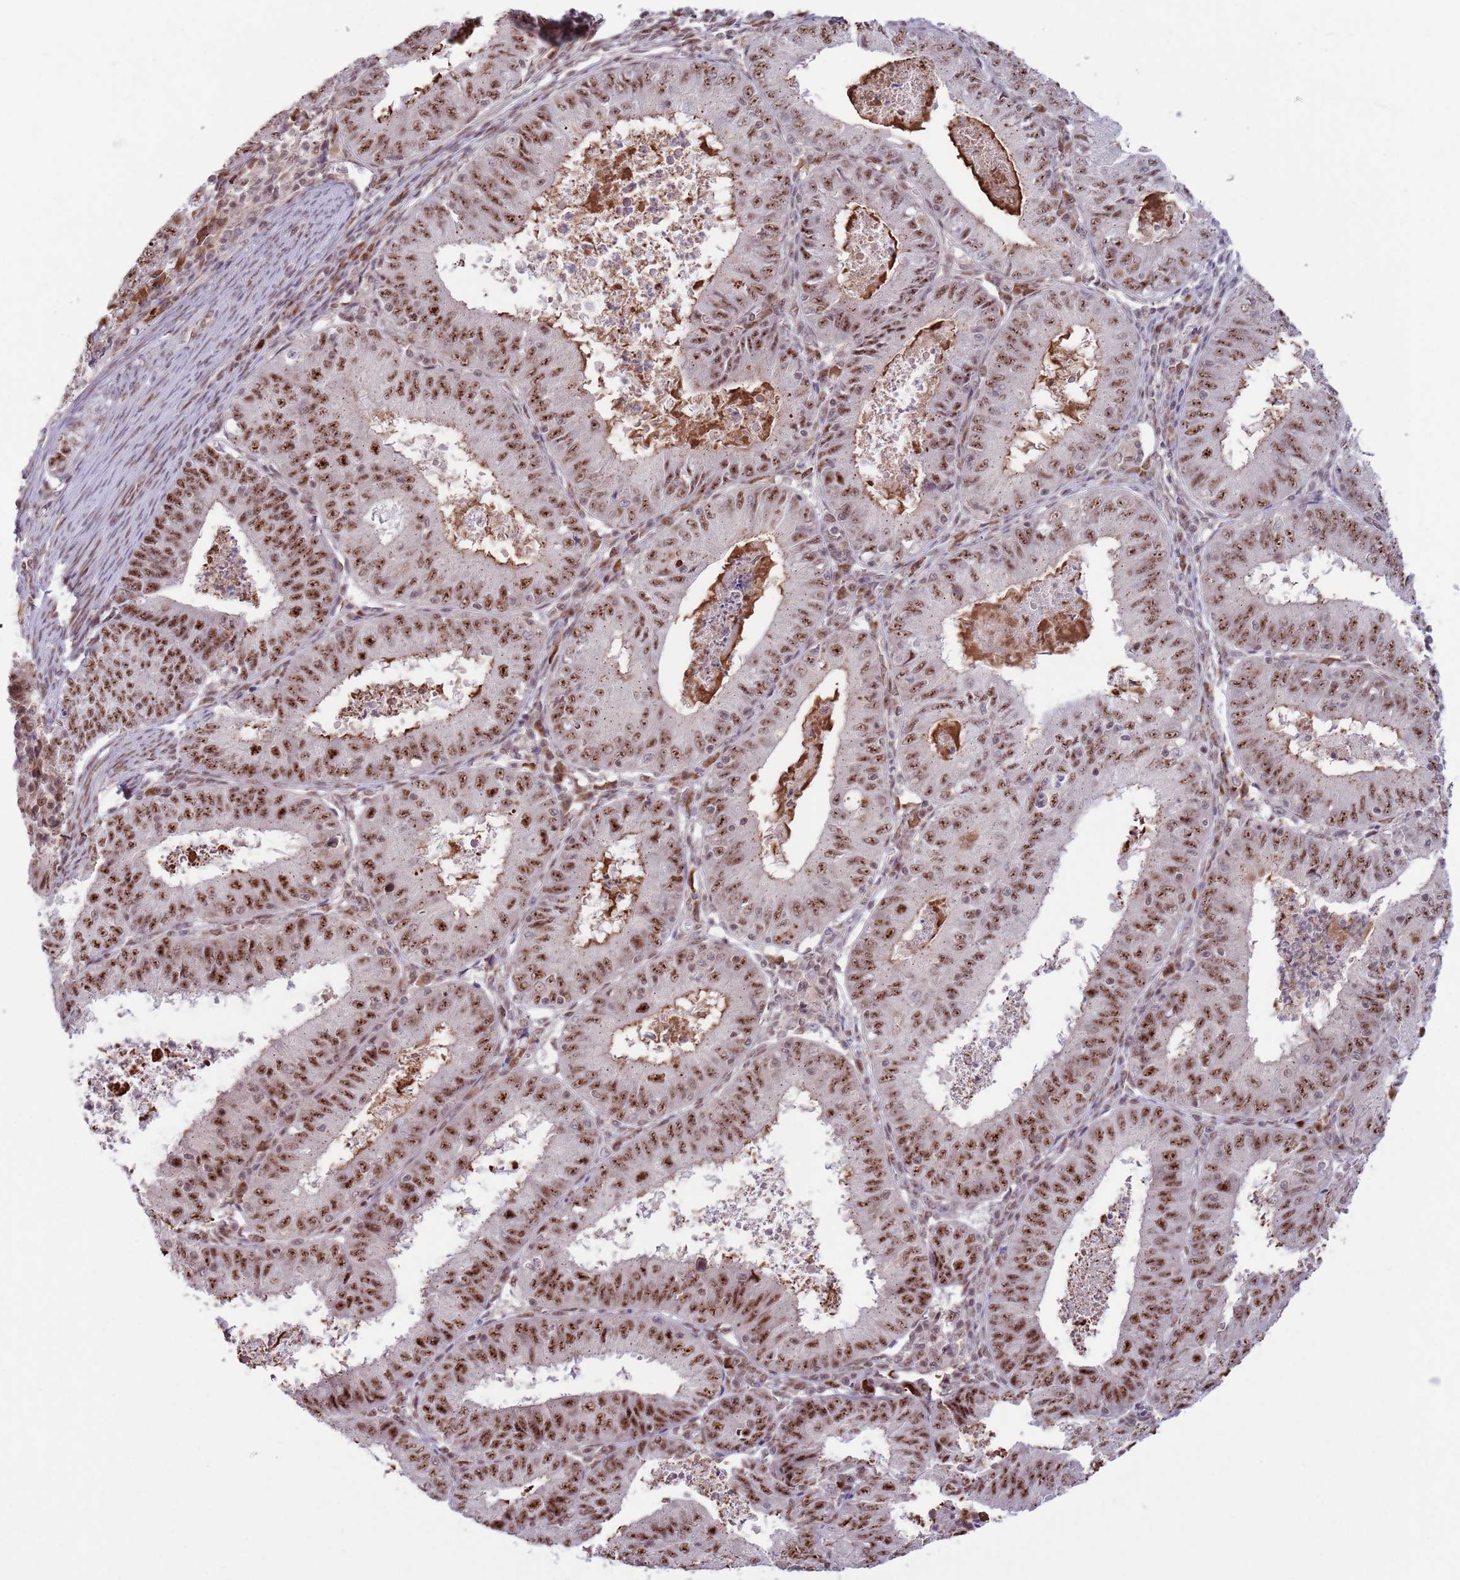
{"staining": {"intensity": "moderate", "quantity": ">75%", "location": "nuclear"}, "tissue": "endometrial cancer", "cell_type": "Tumor cells", "image_type": "cancer", "snomed": [{"axis": "morphology", "description": "Adenocarcinoma, NOS"}, {"axis": "topography", "description": "Endometrium"}], "caption": "Immunohistochemistry (IHC) (DAB) staining of human endometrial cancer demonstrates moderate nuclear protein staining in about >75% of tumor cells. The protein of interest is stained brown, and the nuclei are stained in blue (DAB (3,3'-diaminobenzidine) IHC with brightfield microscopy, high magnification).", "gene": "SIPA1L3", "patient": {"sex": "female", "age": 57}}